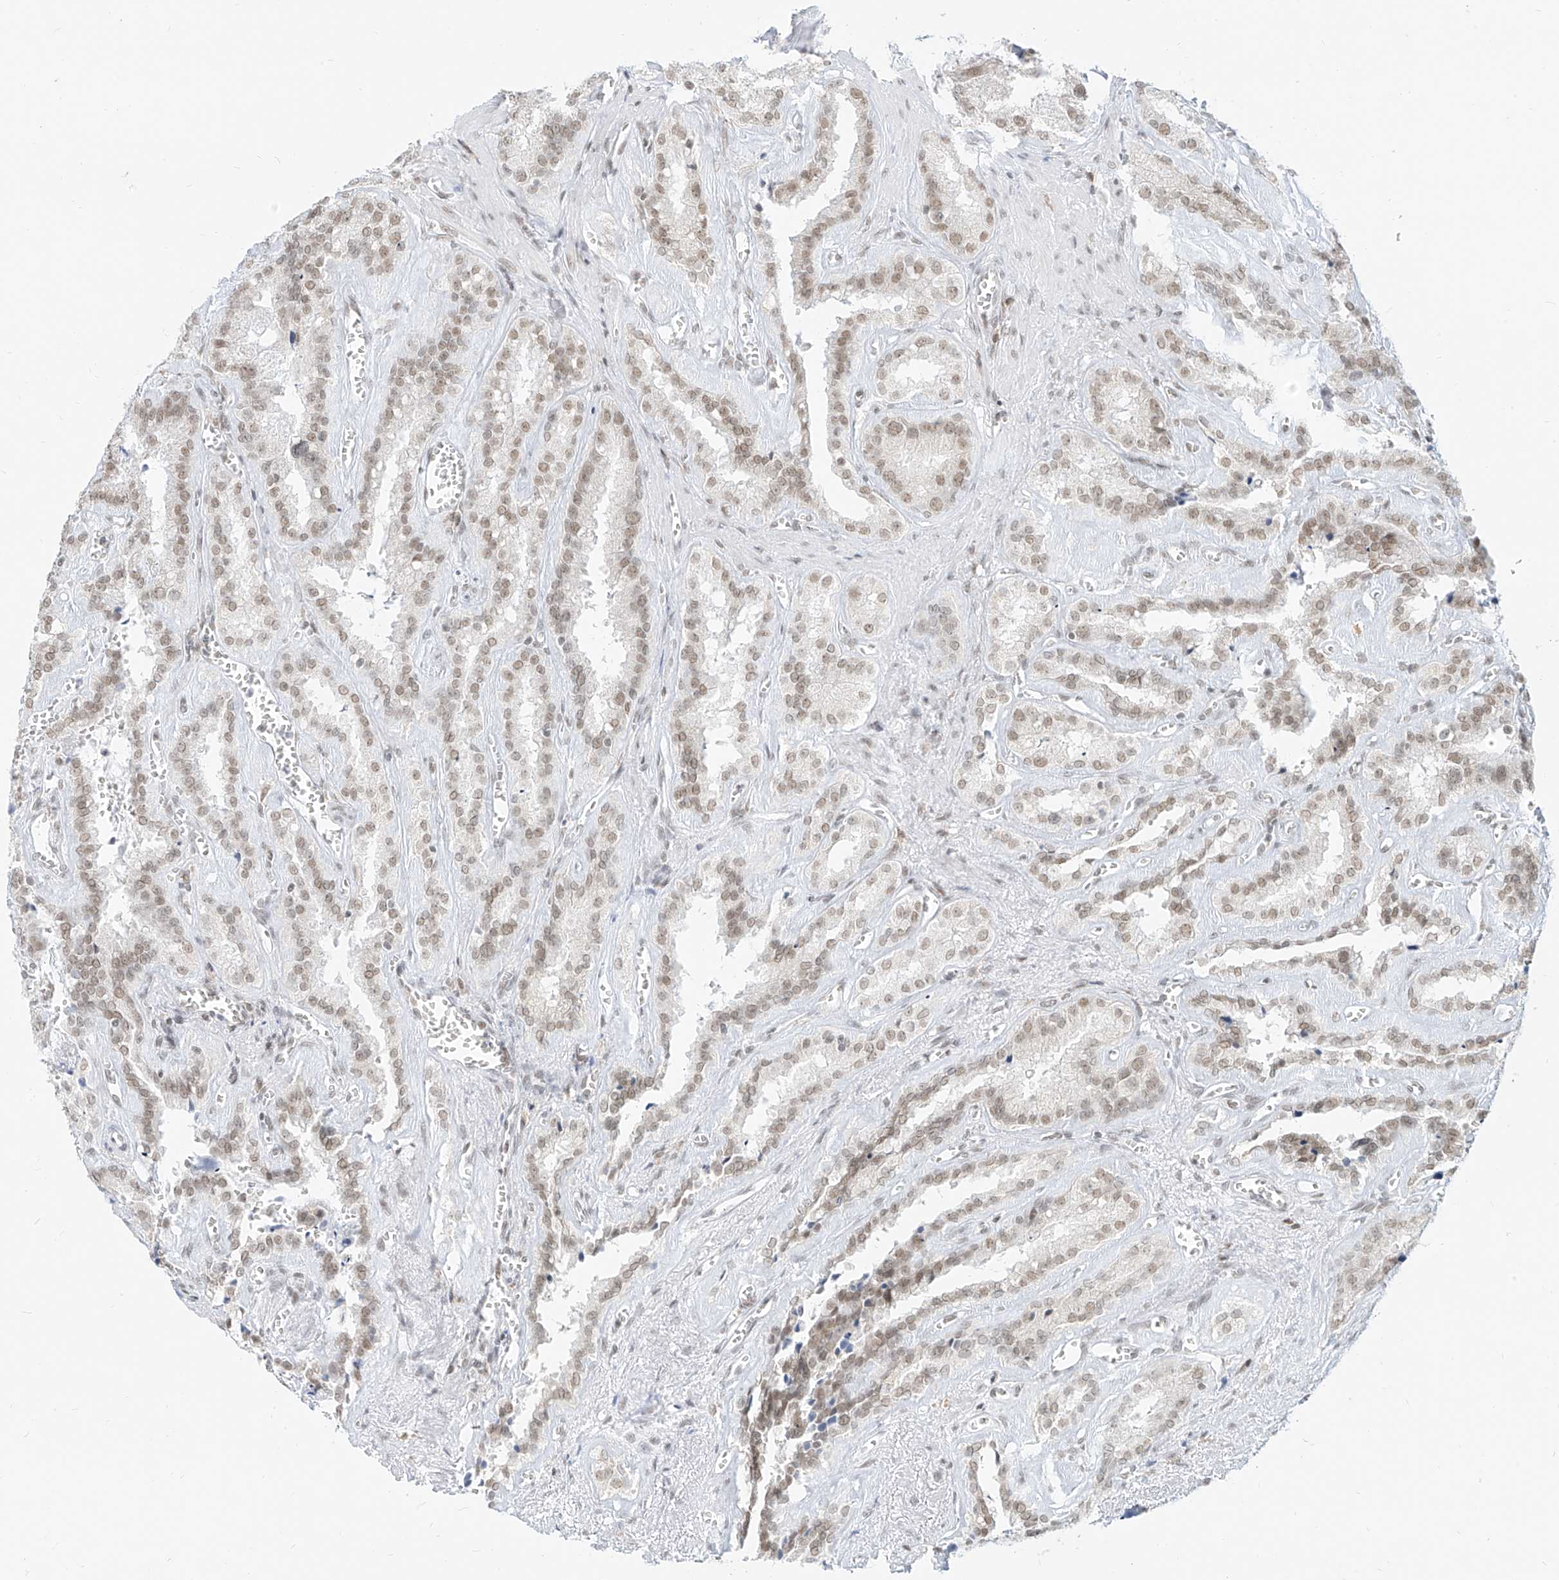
{"staining": {"intensity": "weak", "quantity": "25%-75%", "location": "nuclear"}, "tissue": "seminal vesicle", "cell_type": "Glandular cells", "image_type": "normal", "snomed": [{"axis": "morphology", "description": "Normal tissue, NOS"}, {"axis": "topography", "description": "Prostate"}, {"axis": "topography", "description": "Seminal veicle"}], "caption": "Weak nuclear protein expression is appreciated in approximately 25%-75% of glandular cells in seminal vesicle. (DAB IHC, brown staining for protein, blue staining for nuclei).", "gene": "SUPT5H", "patient": {"sex": "male", "age": 59}}